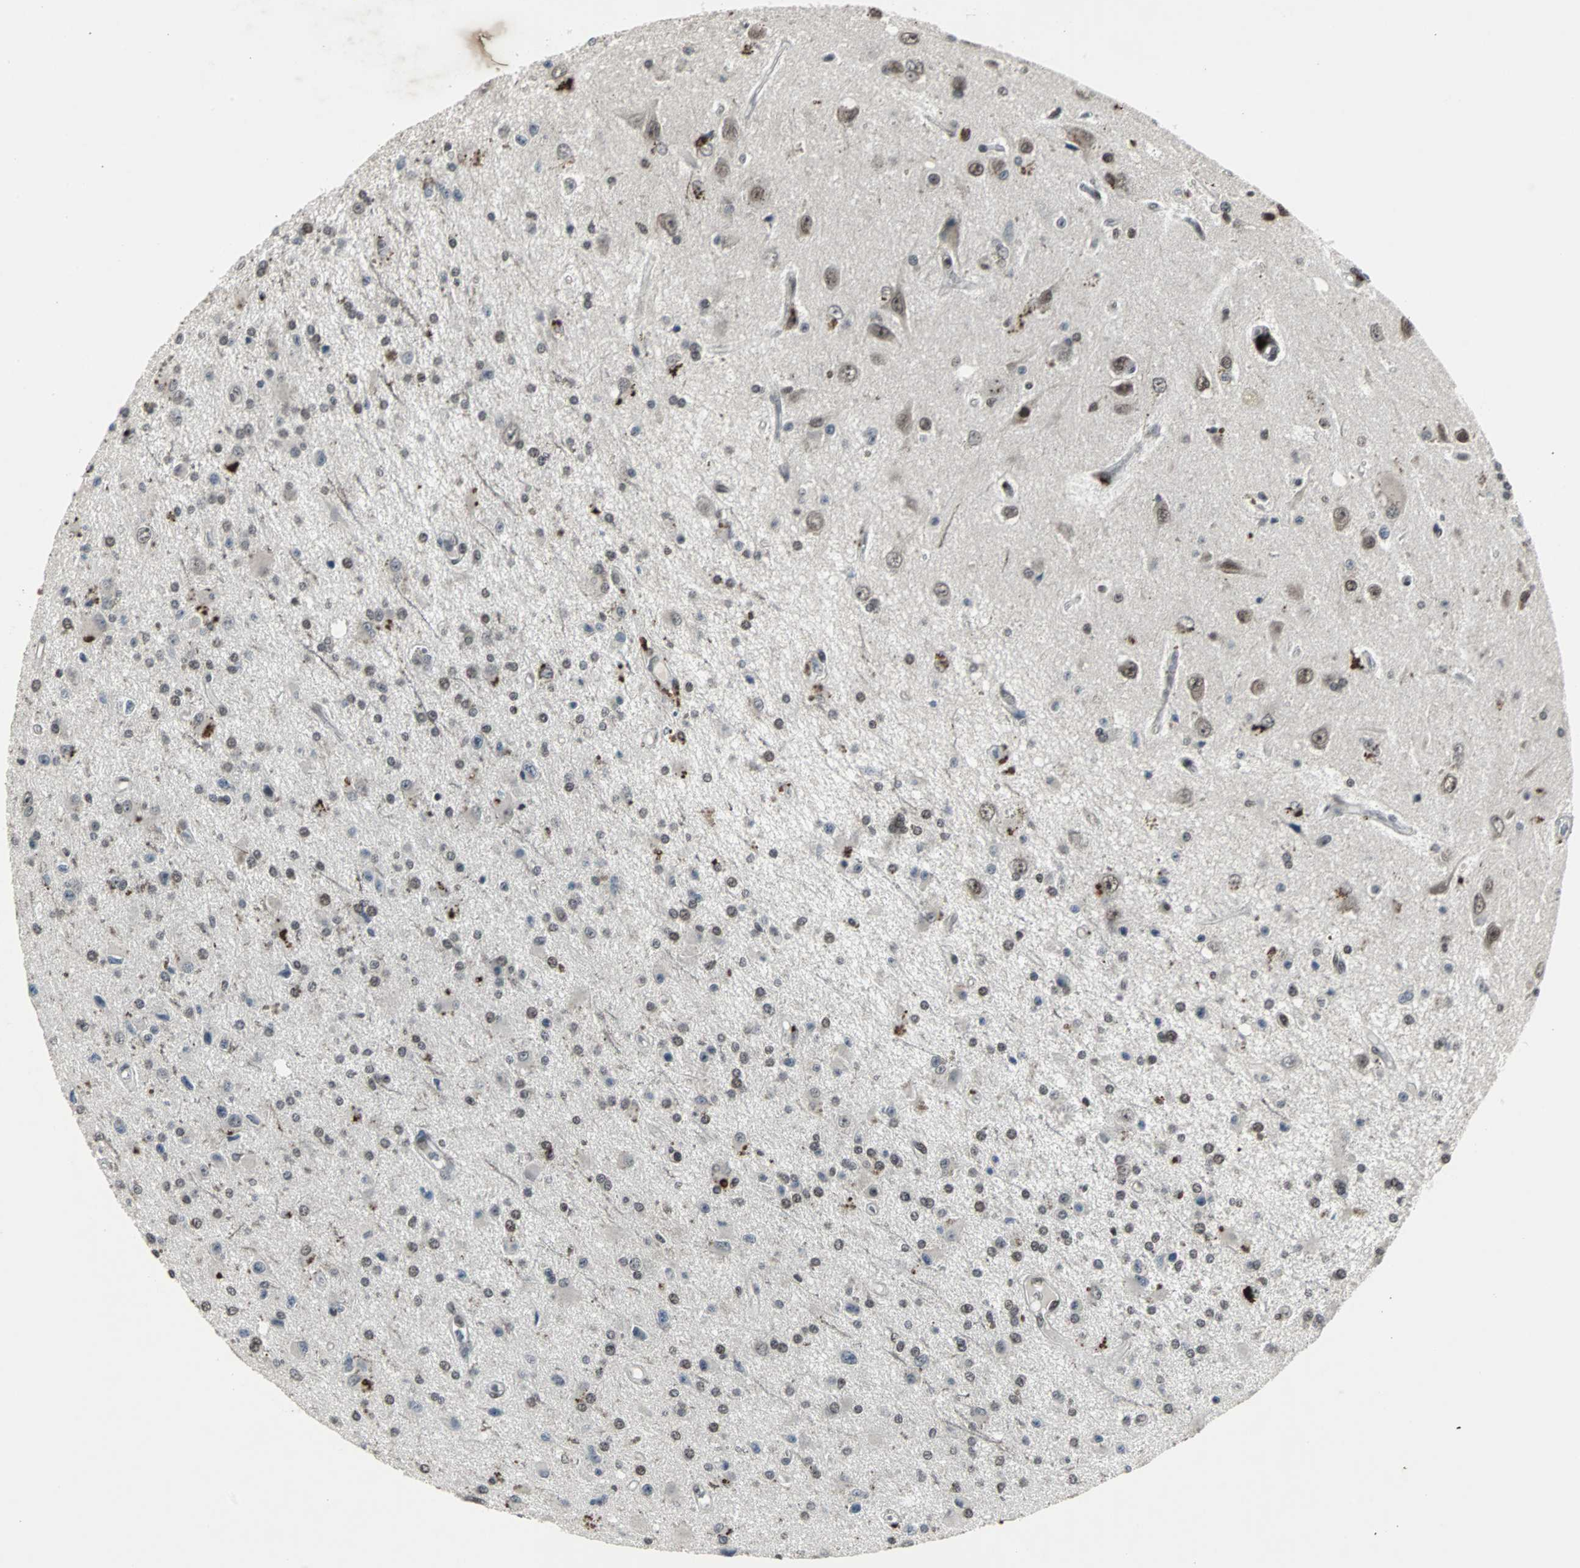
{"staining": {"intensity": "weak", "quantity": "25%-75%", "location": "nuclear"}, "tissue": "glioma", "cell_type": "Tumor cells", "image_type": "cancer", "snomed": [{"axis": "morphology", "description": "Glioma, malignant, Low grade"}, {"axis": "topography", "description": "Brain"}], "caption": "Weak nuclear positivity is seen in approximately 25%-75% of tumor cells in malignant glioma (low-grade).", "gene": "PNKP", "patient": {"sex": "male", "age": 58}}